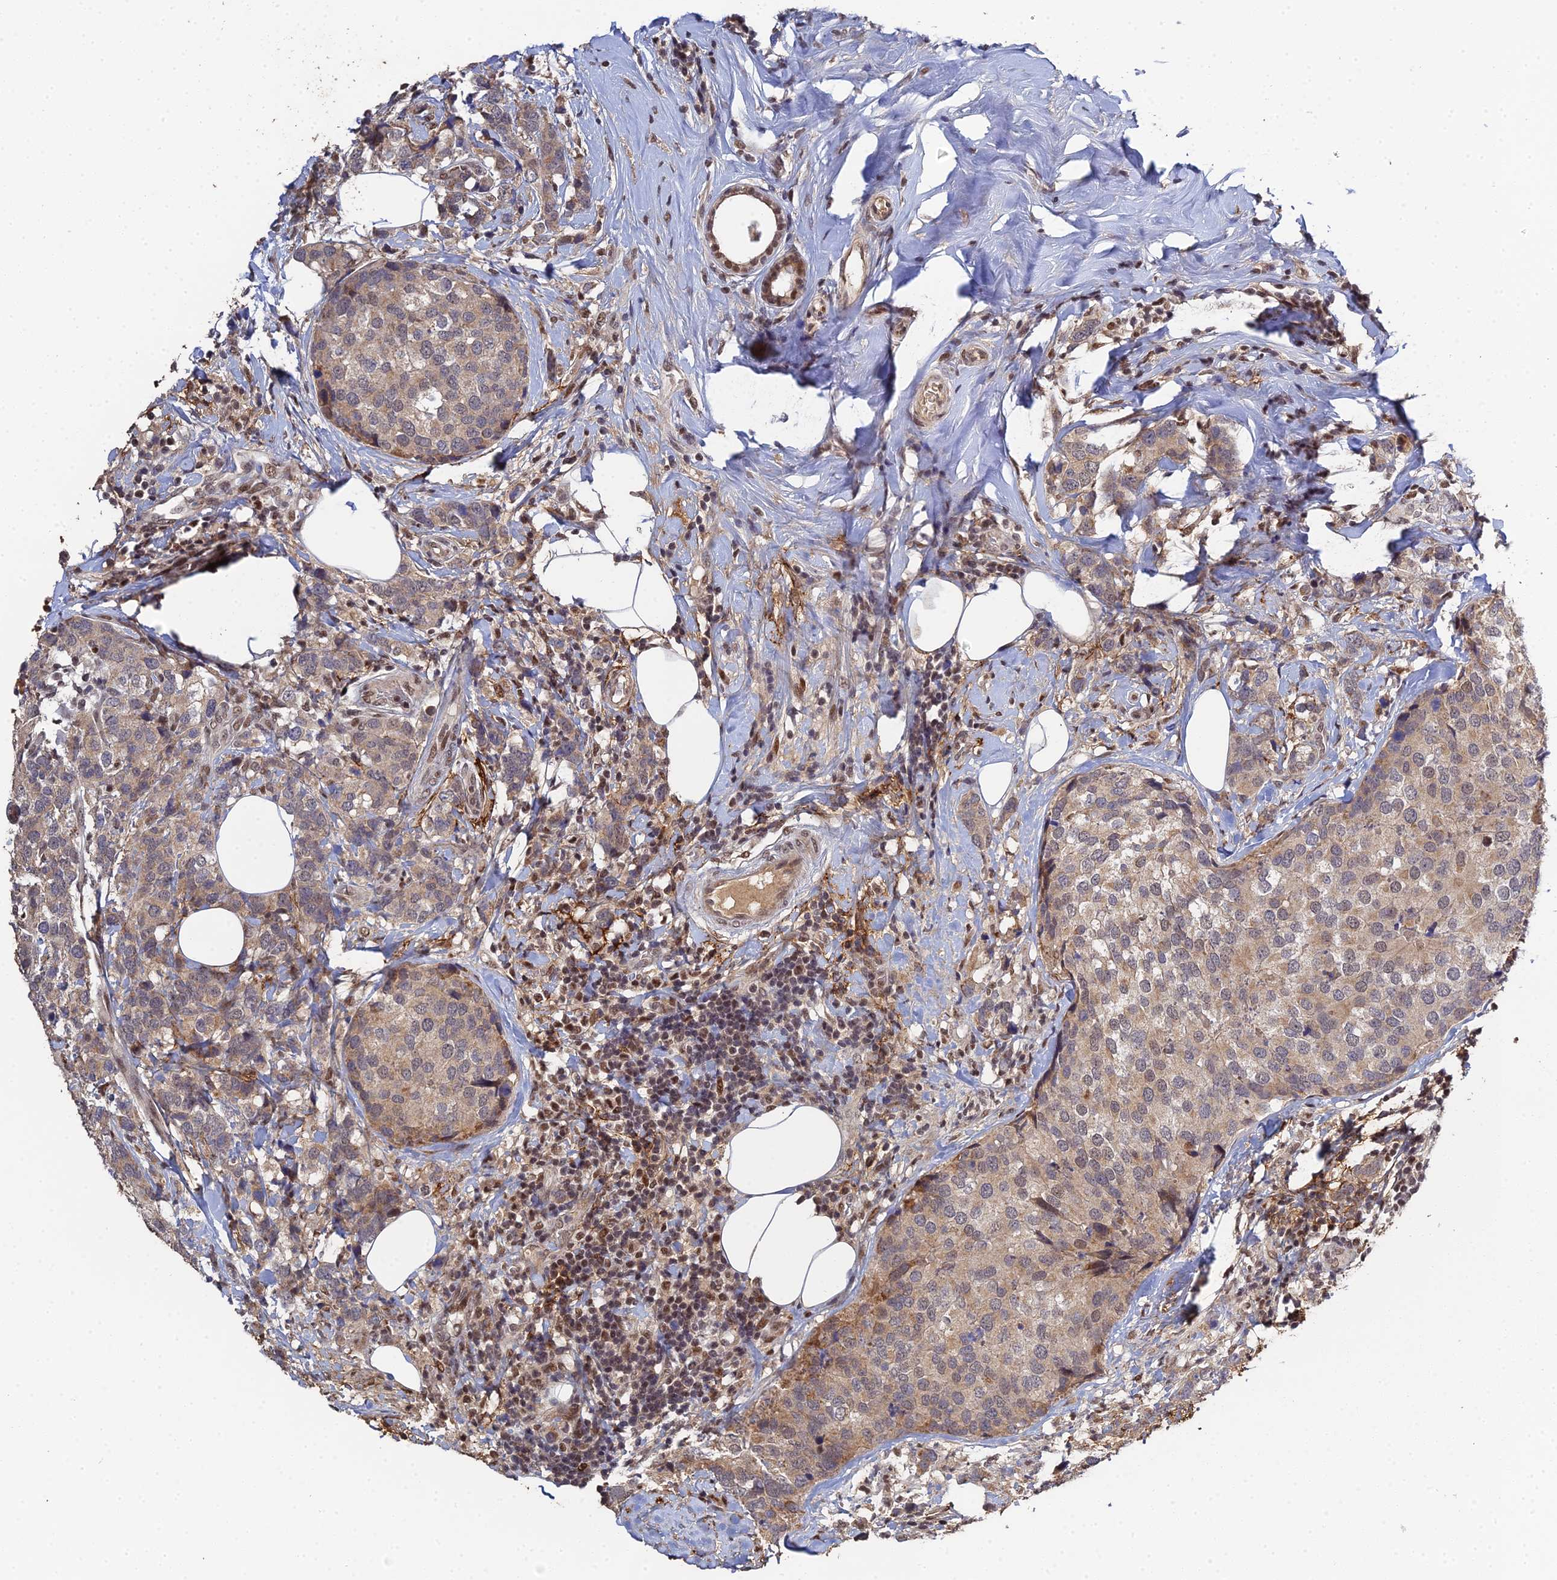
{"staining": {"intensity": "weak", "quantity": "25%-75%", "location": "cytoplasmic/membranous,nuclear"}, "tissue": "breast cancer", "cell_type": "Tumor cells", "image_type": "cancer", "snomed": [{"axis": "morphology", "description": "Lobular carcinoma"}, {"axis": "topography", "description": "Breast"}], "caption": "Tumor cells exhibit low levels of weak cytoplasmic/membranous and nuclear expression in about 25%-75% of cells in lobular carcinoma (breast). (DAB (3,3'-diaminobenzidine) IHC with brightfield microscopy, high magnification).", "gene": "ERCC5", "patient": {"sex": "female", "age": 59}}